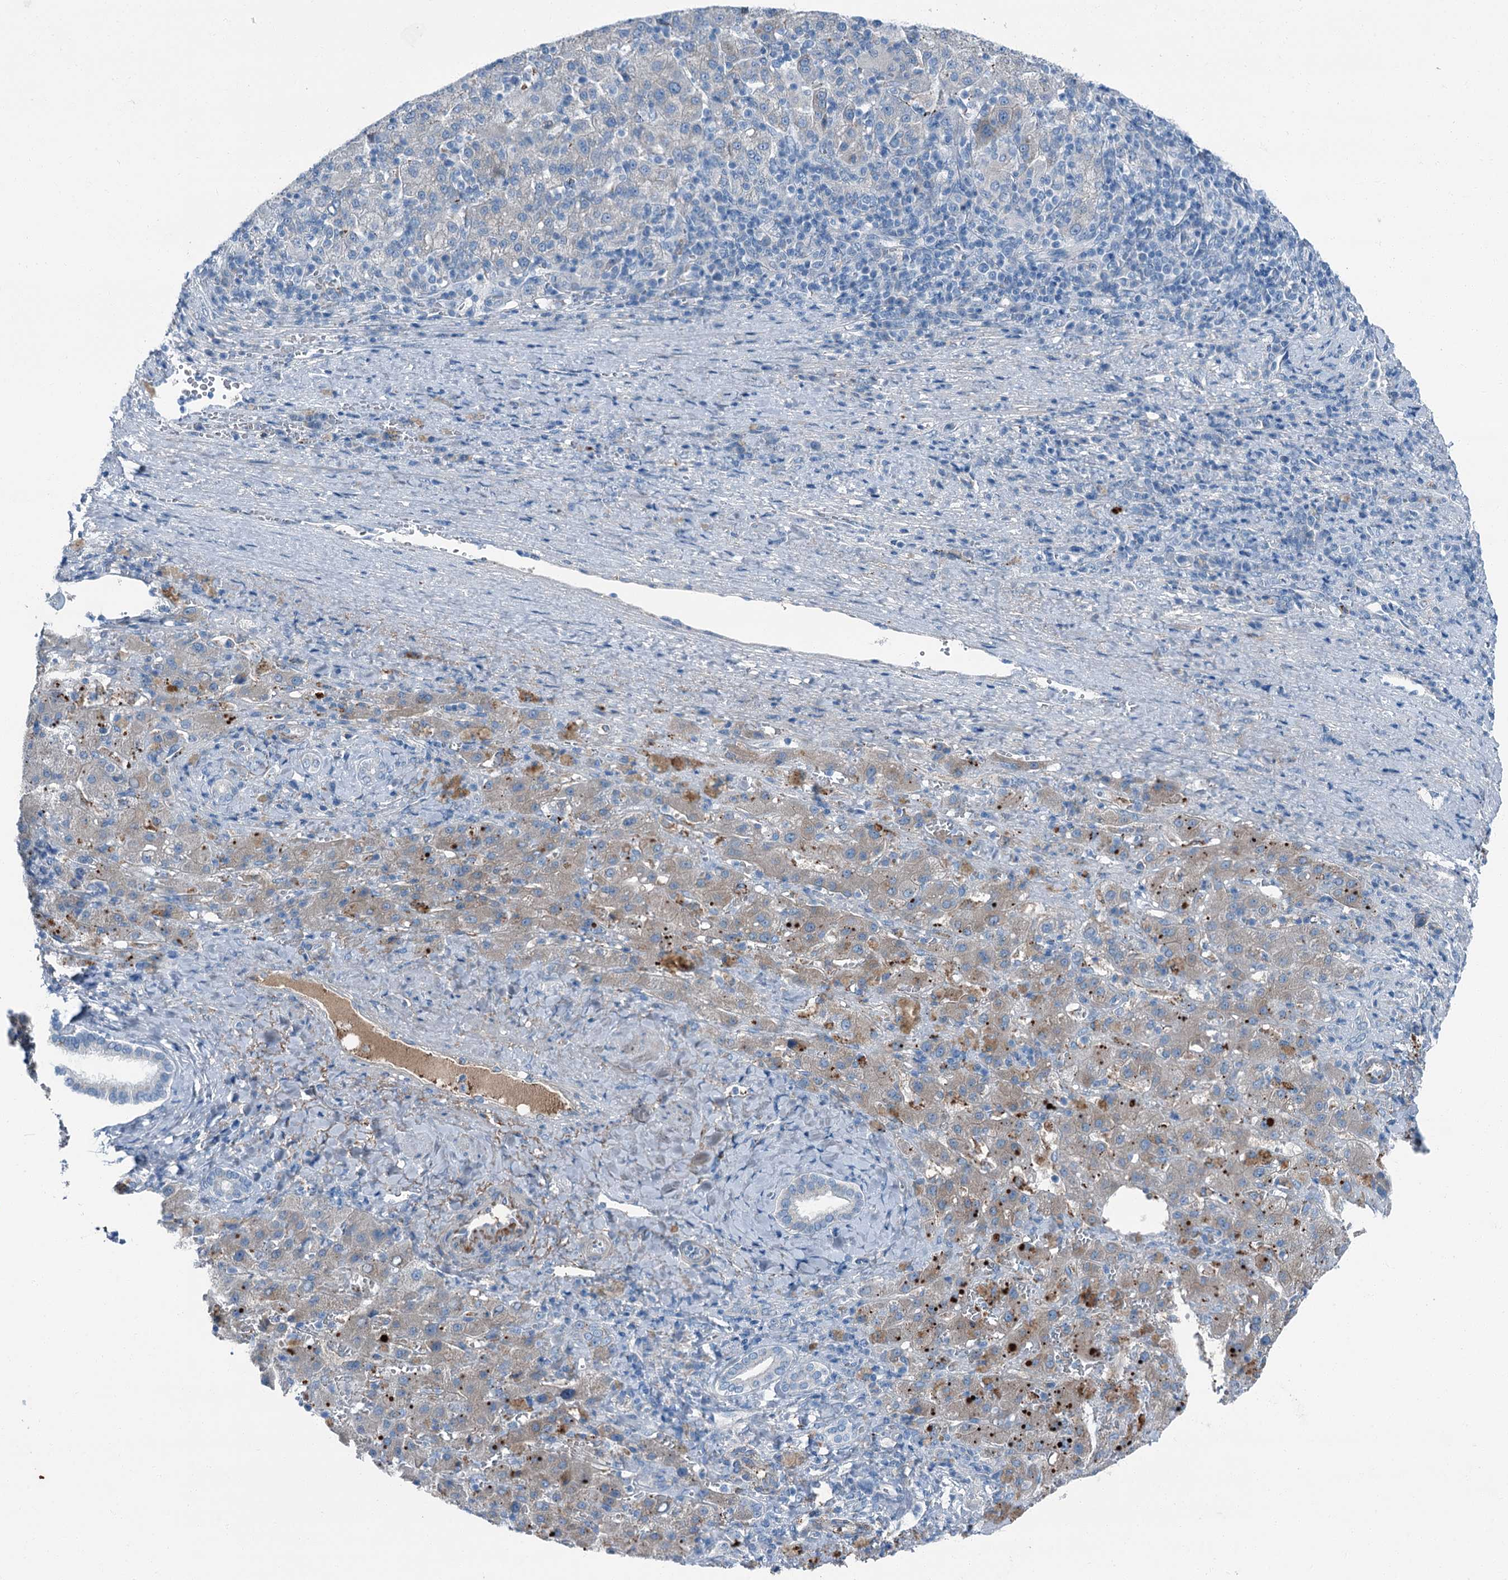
{"staining": {"intensity": "weak", "quantity": "<25%", "location": "cytoplasmic/membranous"}, "tissue": "liver cancer", "cell_type": "Tumor cells", "image_type": "cancer", "snomed": [{"axis": "morphology", "description": "Carcinoma, Hepatocellular, NOS"}, {"axis": "topography", "description": "Liver"}], "caption": "High power microscopy histopathology image of an IHC photomicrograph of liver cancer, revealing no significant expression in tumor cells.", "gene": "AXL", "patient": {"sex": "female", "age": 58}}